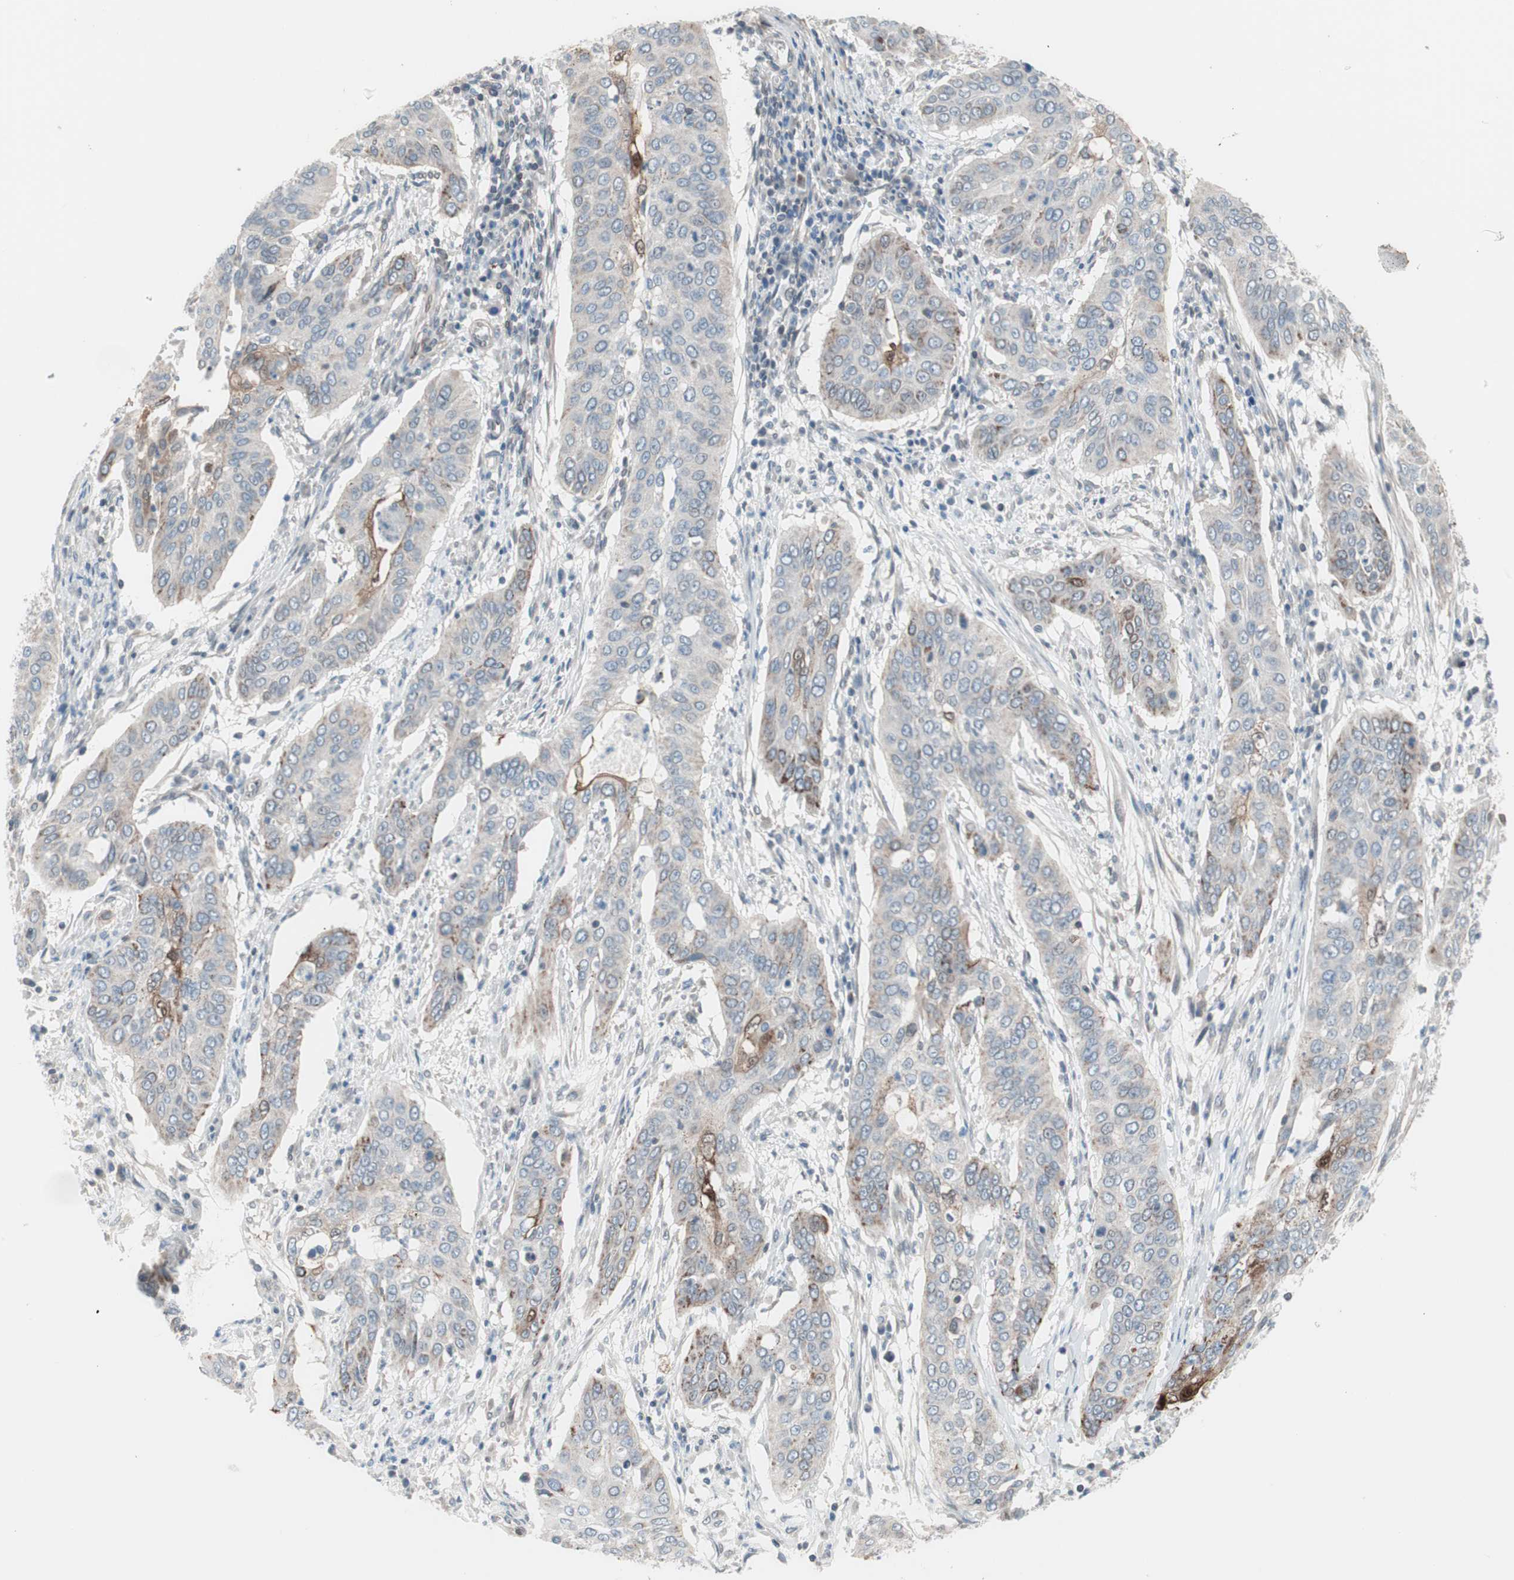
{"staining": {"intensity": "weak", "quantity": "25%-75%", "location": "cytoplasmic/membranous"}, "tissue": "cervical cancer", "cell_type": "Tumor cells", "image_type": "cancer", "snomed": [{"axis": "morphology", "description": "Squamous cell carcinoma, NOS"}, {"axis": "topography", "description": "Cervix"}], "caption": "IHC (DAB) staining of human cervical squamous cell carcinoma shows weak cytoplasmic/membranous protein positivity in approximately 25%-75% of tumor cells. (DAB IHC, brown staining for protein, blue staining for nuclei).", "gene": "ARNT2", "patient": {"sex": "female", "age": 39}}